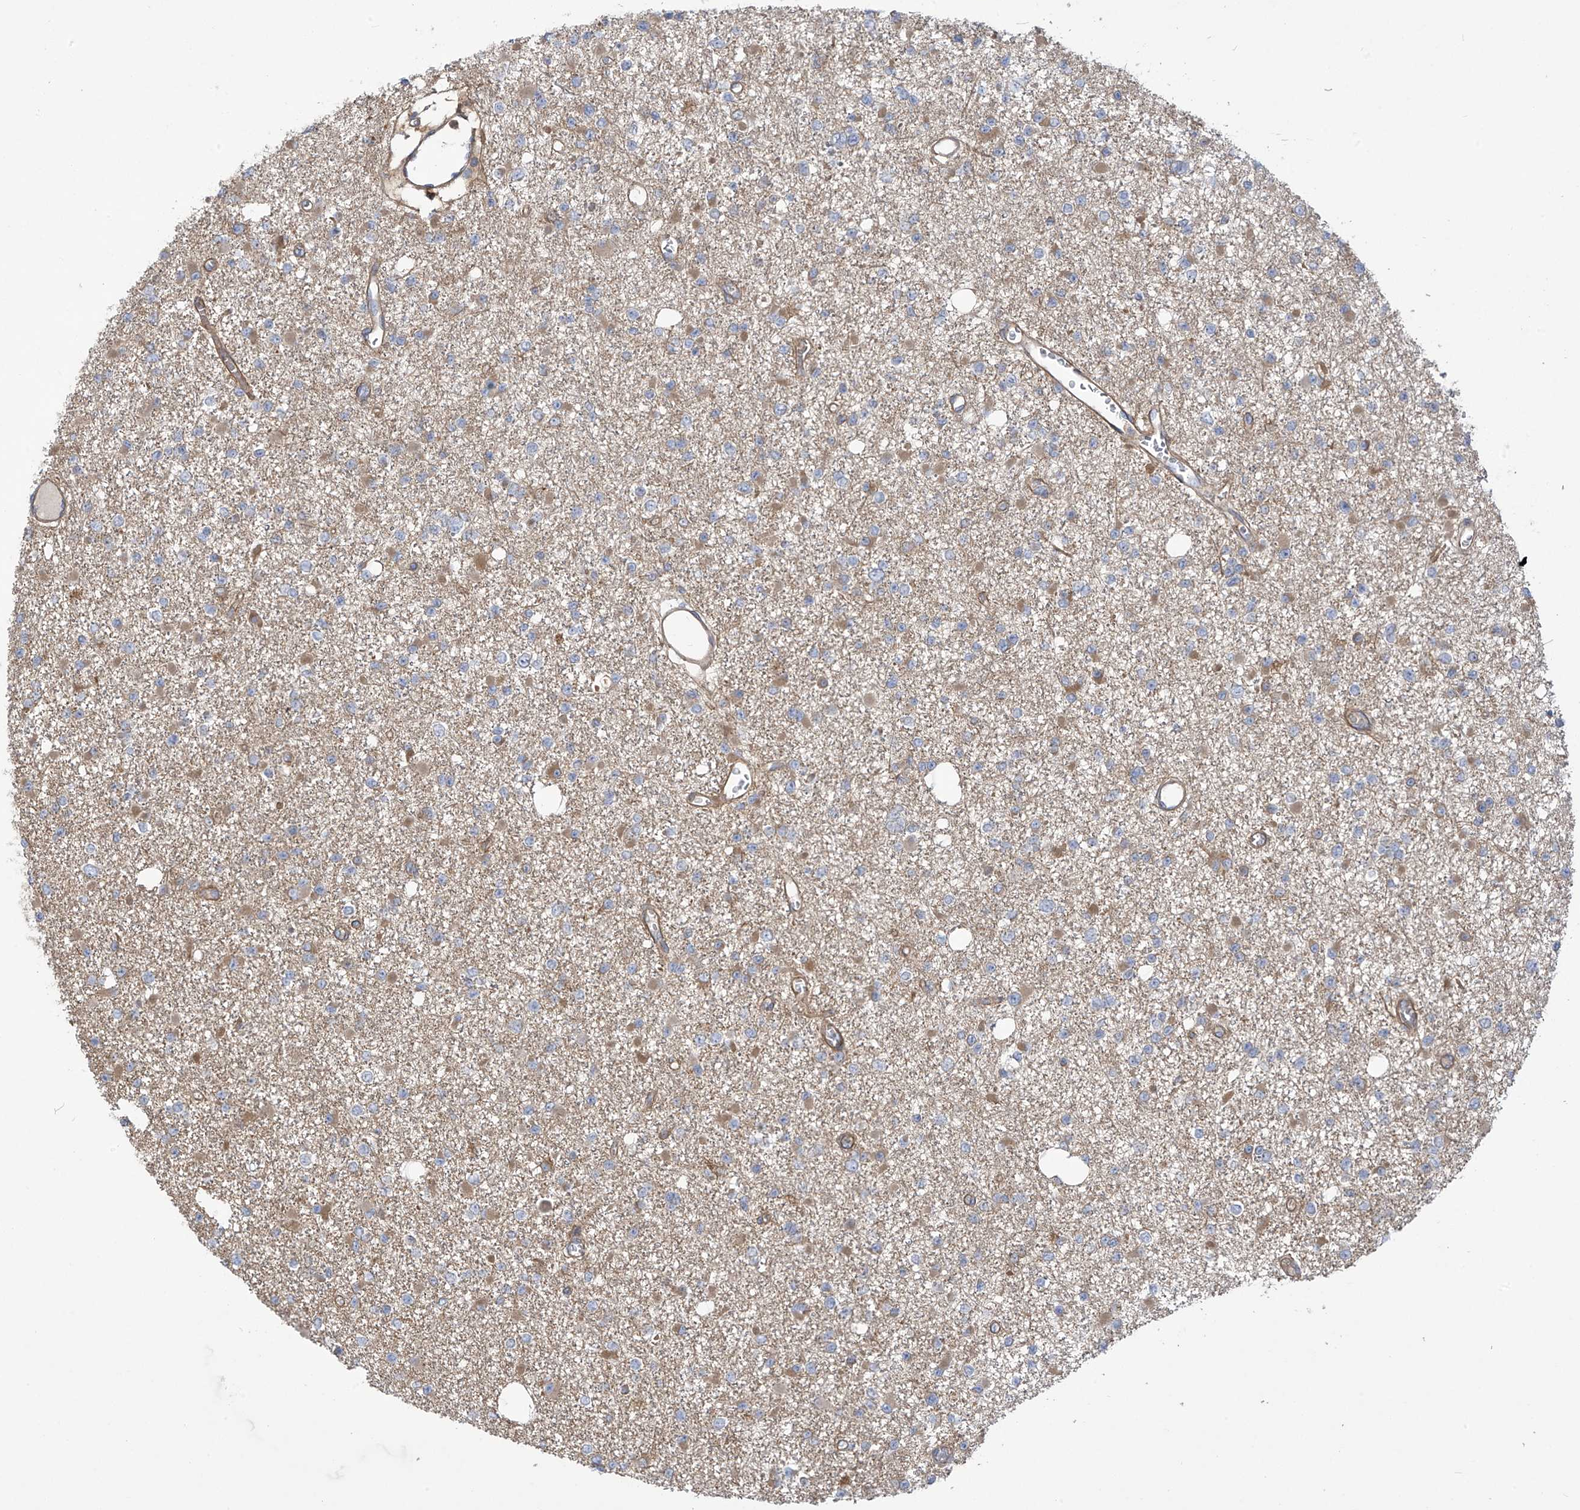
{"staining": {"intensity": "moderate", "quantity": "<25%", "location": "cytoplasmic/membranous"}, "tissue": "glioma", "cell_type": "Tumor cells", "image_type": "cancer", "snomed": [{"axis": "morphology", "description": "Glioma, malignant, Low grade"}, {"axis": "topography", "description": "Brain"}], "caption": "Protein expression analysis of malignant low-grade glioma displays moderate cytoplasmic/membranous expression in about <25% of tumor cells.", "gene": "ADI1", "patient": {"sex": "female", "age": 22}}